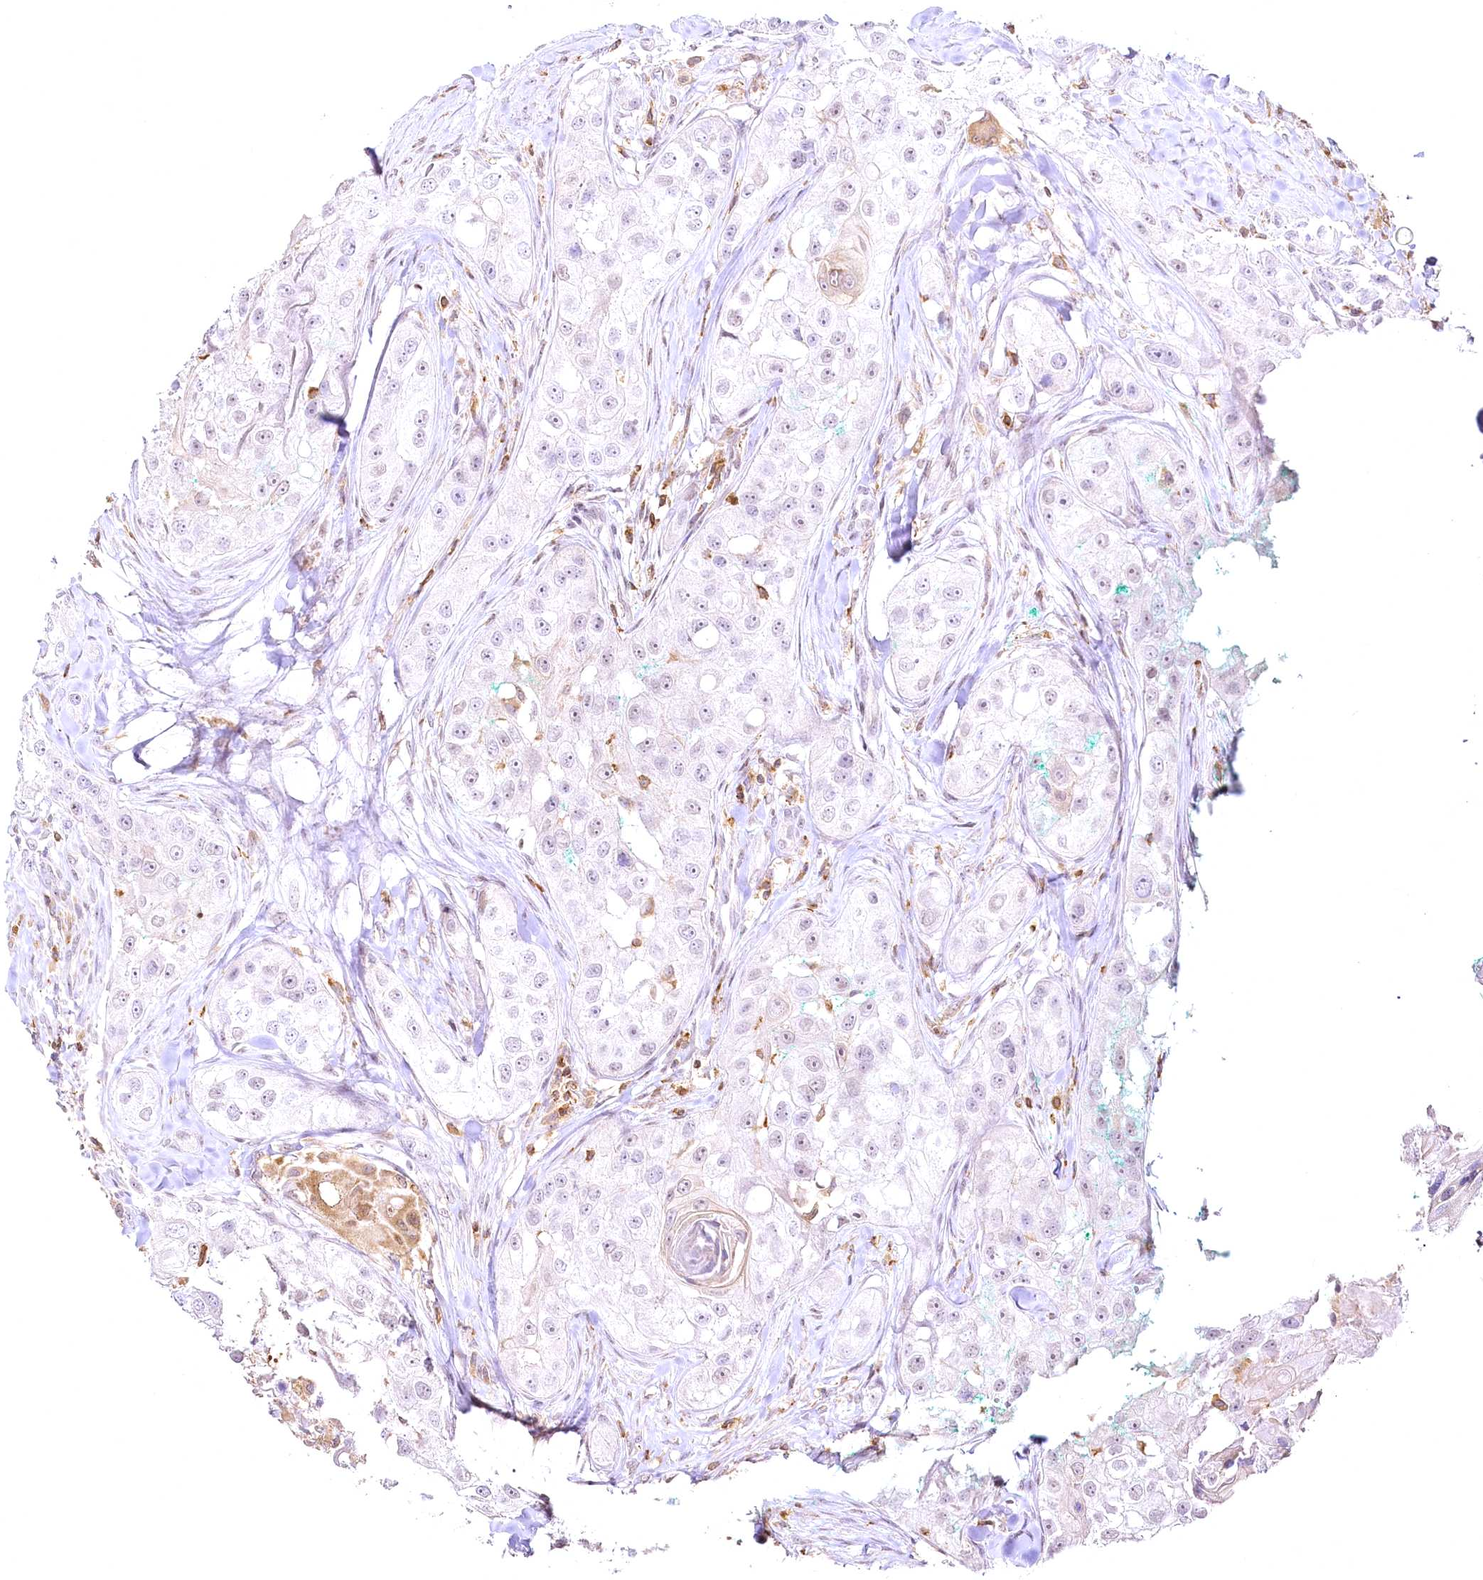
{"staining": {"intensity": "negative", "quantity": "none", "location": "none"}, "tissue": "head and neck cancer", "cell_type": "Tumor cells", "image_type": "cancer", "snomed": [{"axis": "morphology", "description": "Normal tissue, NOS"}, {"axis": "morphology", "description": "Squamous cell carcinoma, NOS"}, {"axis": "topography", "description": "Skeletal muscle"}, {"axis": "topography", "description": "Head-Neck"}], "caption": "The IHC photomicrograph has no significant staining in tumor cells of head and neck cancer tissue.", "gene": "DOCK2", "patient": {"sex": "male", "age": 51}}